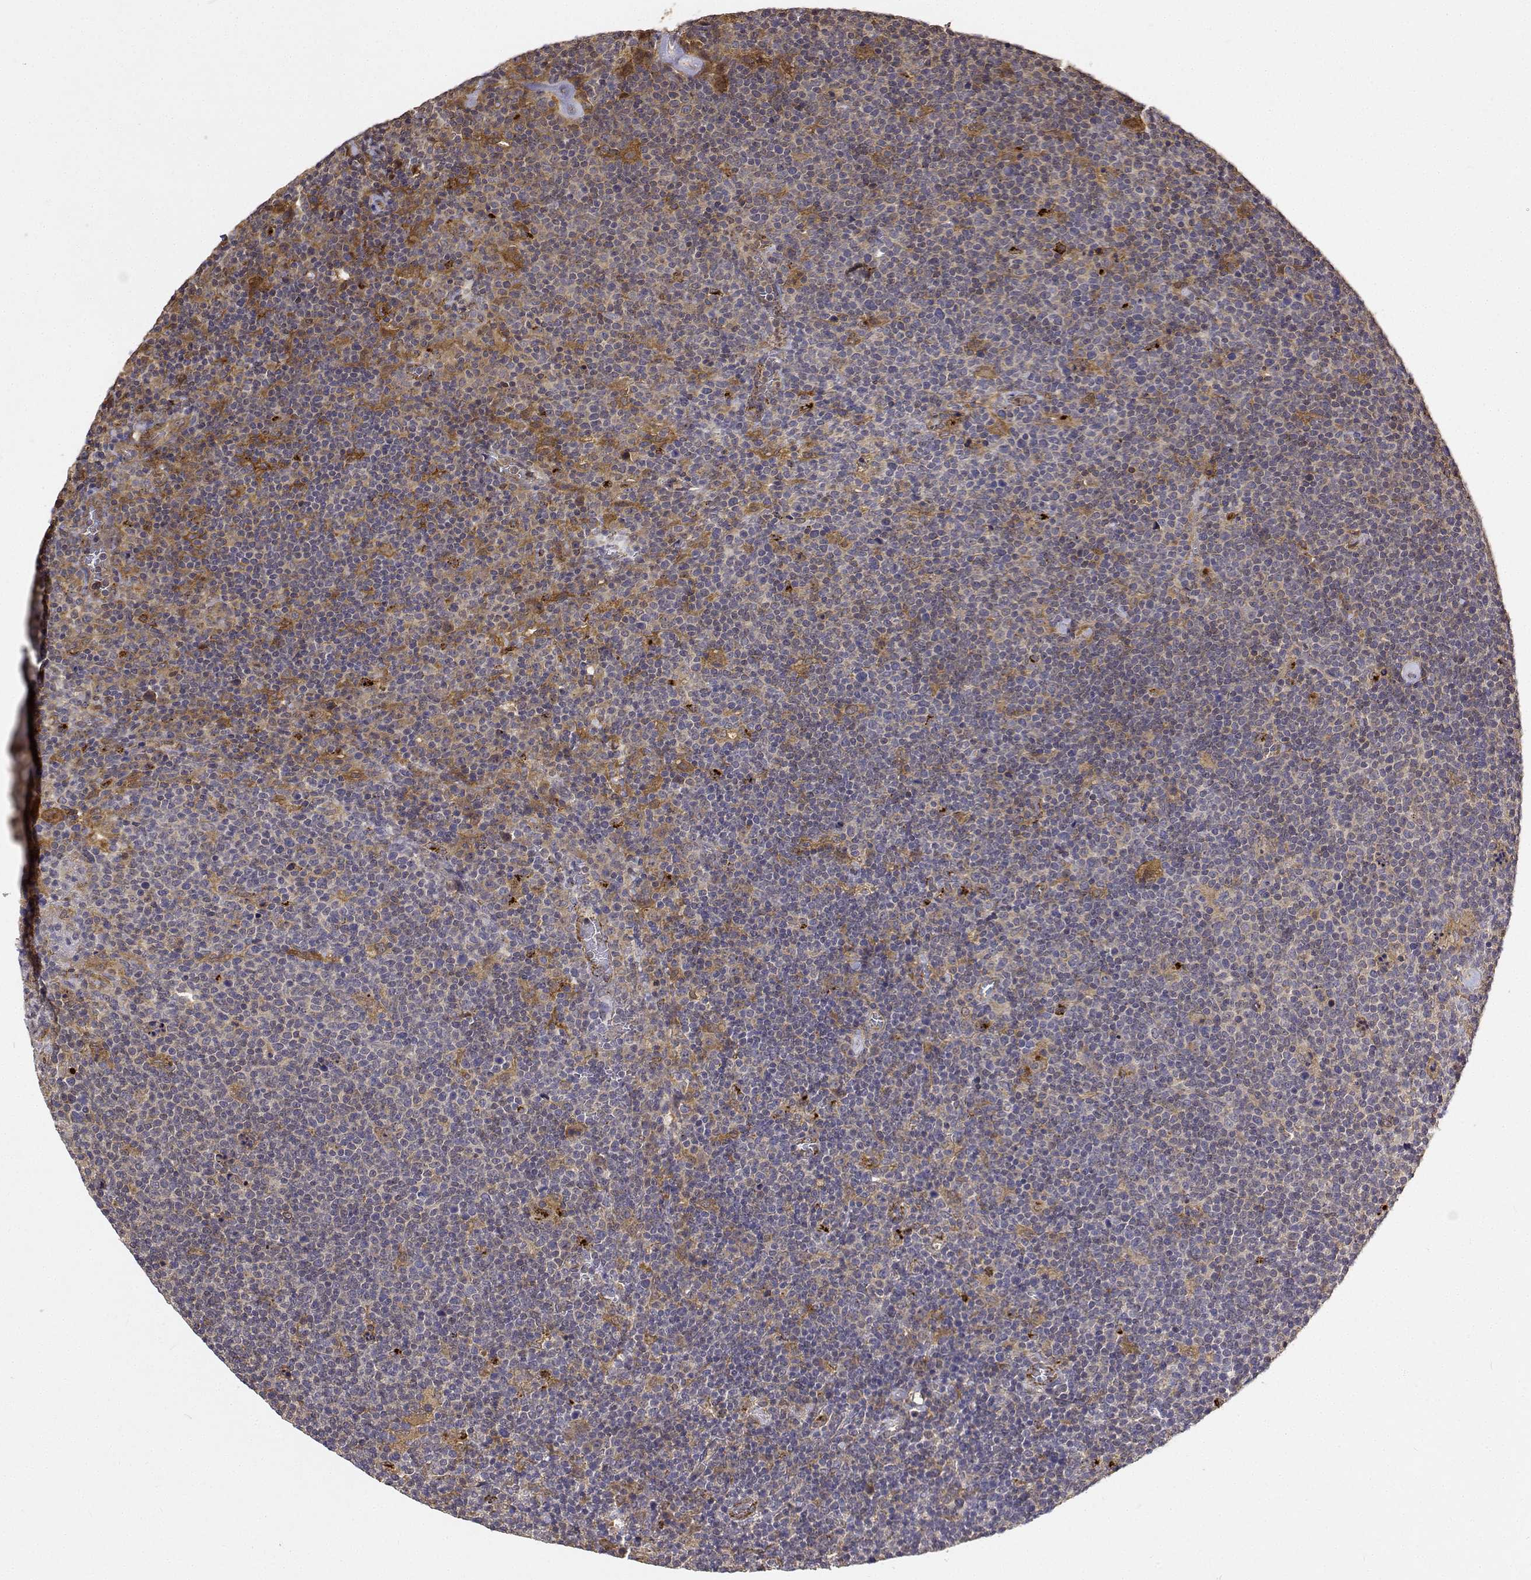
{"staining": {"intensity": "moderate", "quantity": "25%-75%", "location": "cytoplasmic/membranous"}, "tissue": "lymphoma", "cell_type": "Tumor cells", "image_type": "cancer", "snomed": [{"axis": "morphology", "description": "Malignant lymphoma, non-Hodgkin's type, High grade"}, {"axis": "topography", "description": "Lymph node"}], "caption": "Human high-grade malignant lymphoma, non-Hodgkin's type stained with a protein marker exhibits moderate staining in tumor cells.", "gene": "PCID2", "patient": {"sex": "male", "age": 61}}